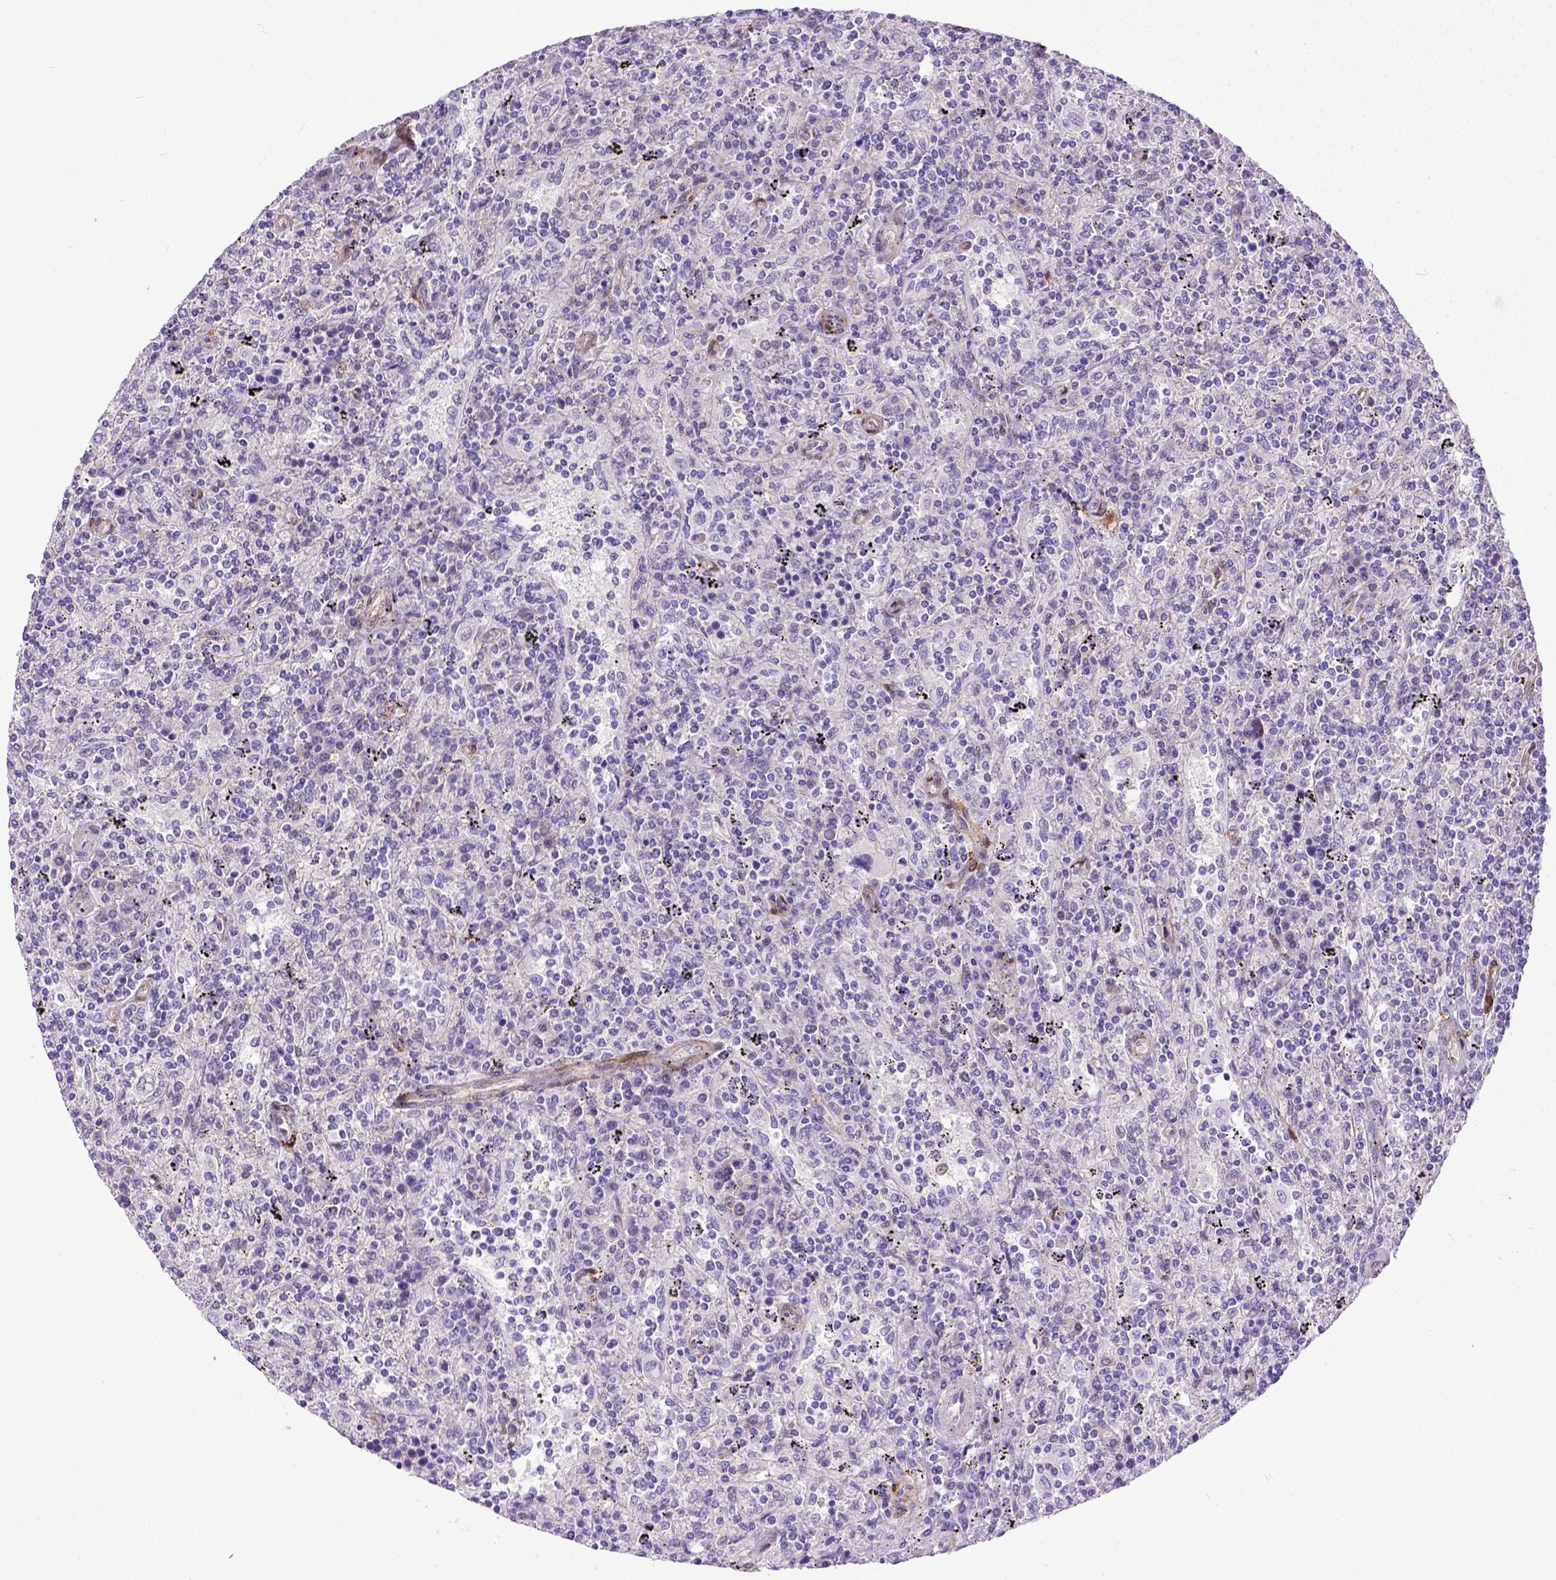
{"staining": {"intensity": "negative", "quantity": "none", "location": "none"}, "tissue": "lymphoma", "cell_type": "Tumor cells", "image_type": "cancer", "snomed": [{"axis": "morphology", "description": "Malignant lymphoma, non-Hodgkin's type, Low grade"}, {"axis": "topography", "description": "Spleen"}], "caption": "The histopathology image demonstrates no staining of tumor cells in lymphoma. (Stains: DAB (3,3'-diaminobenzidine) IHC with hematoxylin counter stain, Microscopy: brightfield microscopy at high magnification).", "gene": "BTN1A1", "patient": {"sex": "male", "age": 62}}